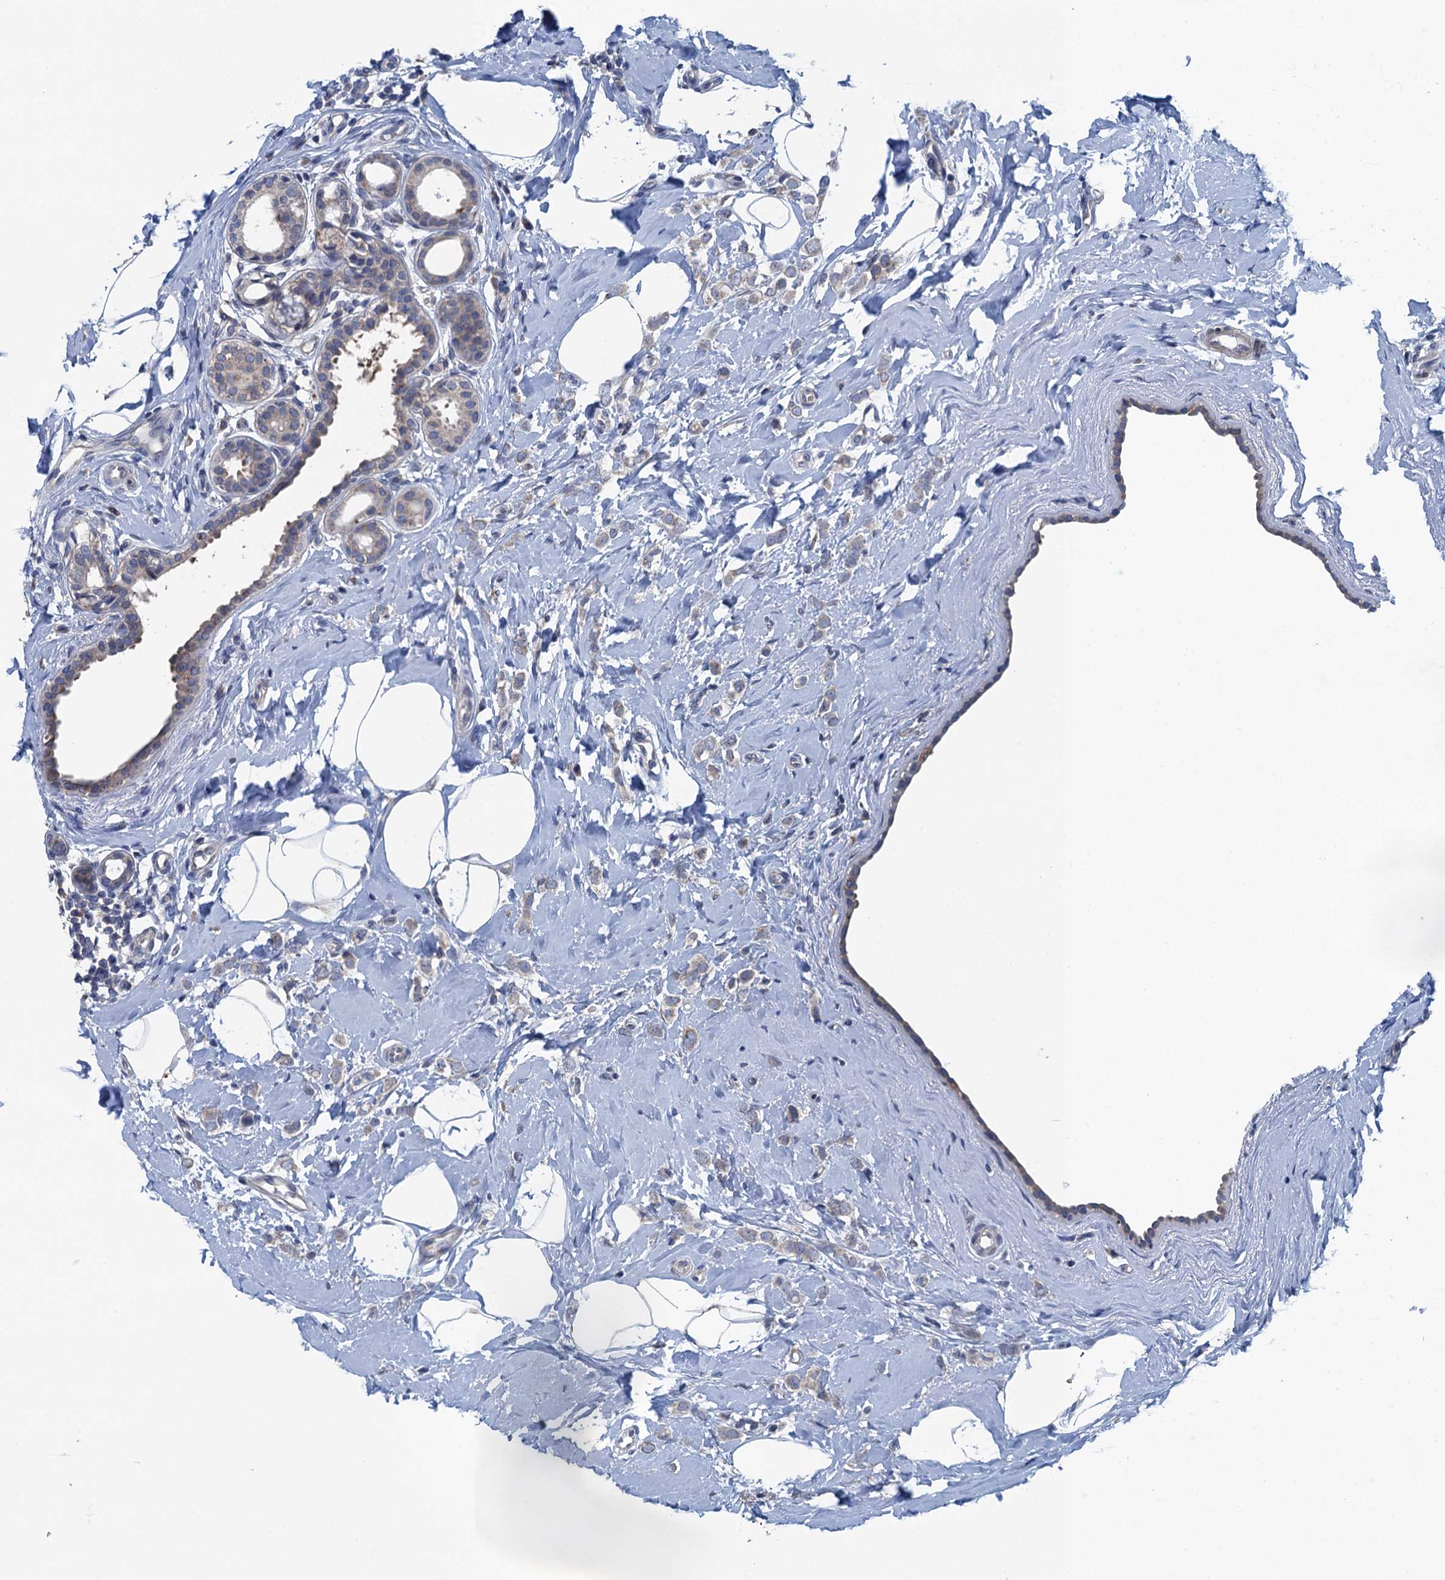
{"staining": {"intensity": "negative", "quantity": "none", "location": "none"}, "tissue": "breast cancer", "cell_type": "Tumor cells", "image_type": "cancer", "snomed": [{"axis": "morphology", "description": "Lobular carcinoma"}, {"axis": "topography", "description": "Breast"}], "caption": "IHC of breast cancer (lobular carcinoma) exhibits no staining in tumor cells. (DAB IHC, high magnification).", "gene": "CTU2", "patient": {"sex": "female", "age": 47}}